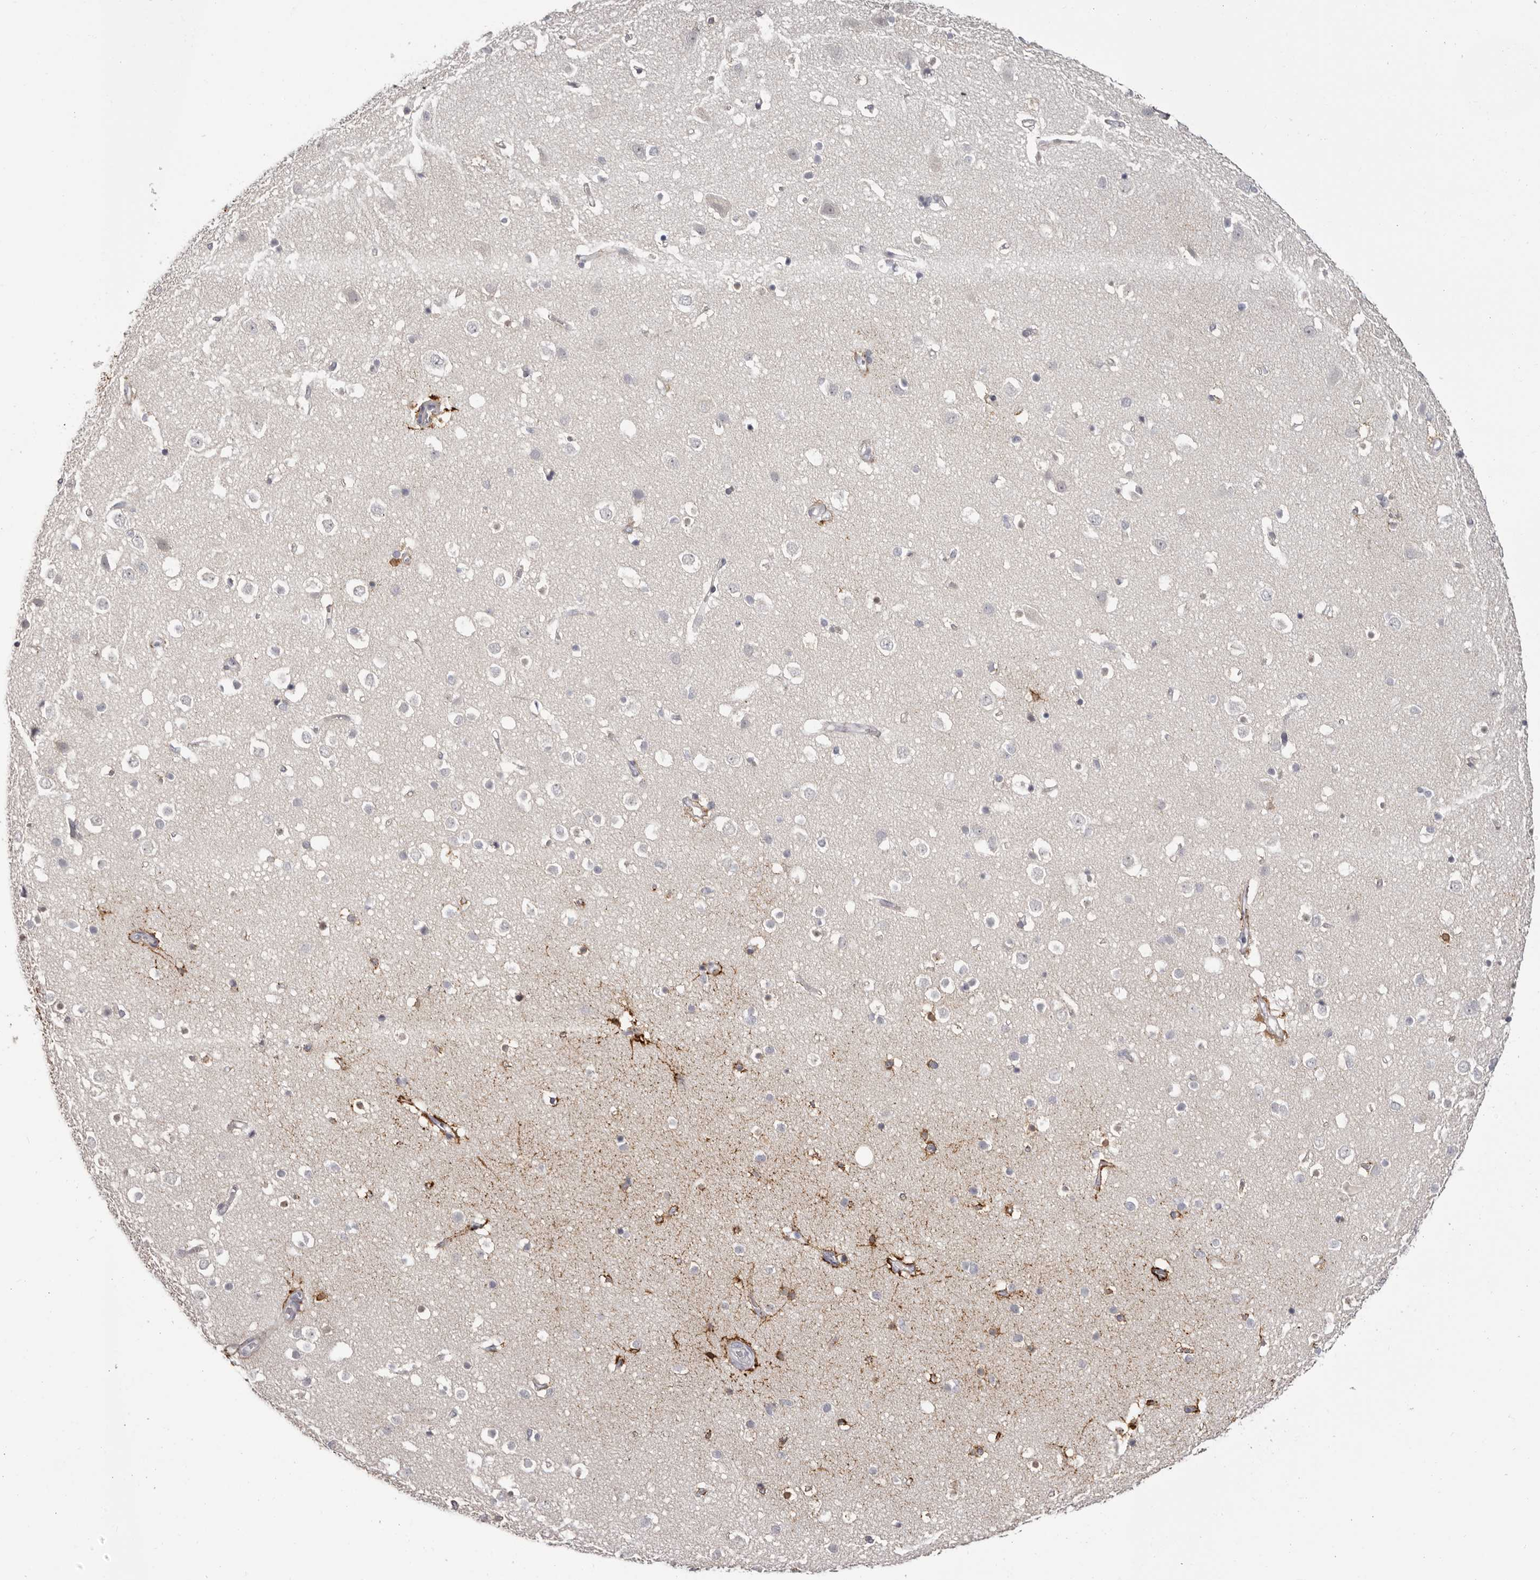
{"staining": {"intensity": "negative", "quantity": "none", "location": "none"}, "tissue": "cerebral cortex", "cell_type": "Endothelial cells", "image_type": "normal", "snomed": [{"axis": "morphology", "description": "Normal tissue, NOS"}, {"axis": "topography", "description": "Cerebral cortex"}], "caption": "Immunohistochemical staining of benign human cerebral cortex exhibits no significant staining in endothelial cells.", "gene": "OTUD3", "patient": {"sex": "male", "age": 54}}